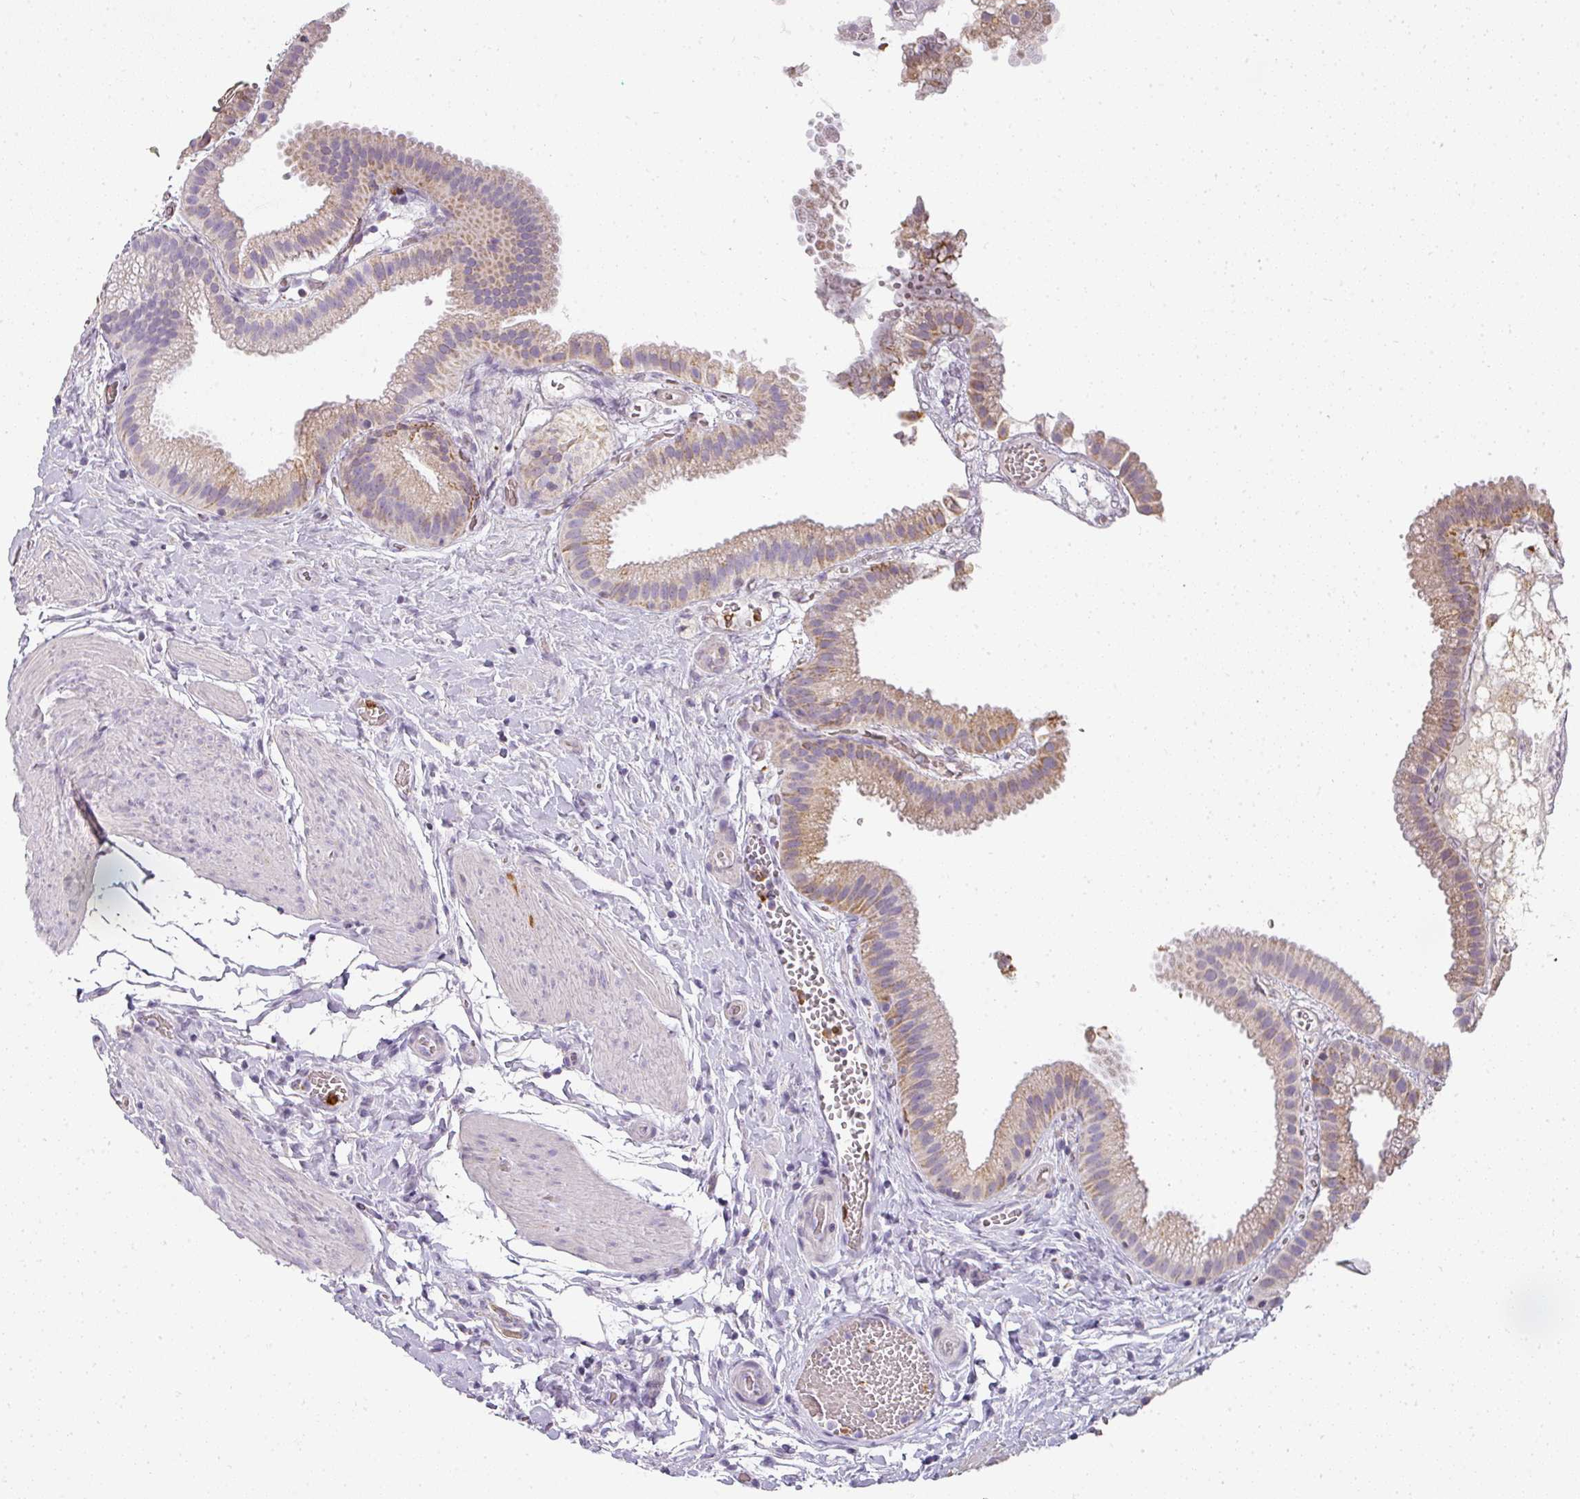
{"staining": {"intensity": "moderate", "quantity": "<25%", "location": "cytoplasmic/membranous"}, "tissue": "gallbladder", "cell_type": "Glandular cells", "image_type": "normal", "snomed": [{"axis": "morphology", "description": "Normal tissue, NOS"}, {"axis": "topography", "description": "Gallbladder"}], "caption": "Approximately <25% of glandular cells in benign human gallbladder demonstrate moderate cytoplasmic/membranous protein staining as visualized by brown immunohistochemical staining.", "gene": "CAMP", "patient": {"sex": "female", "age": 63}}